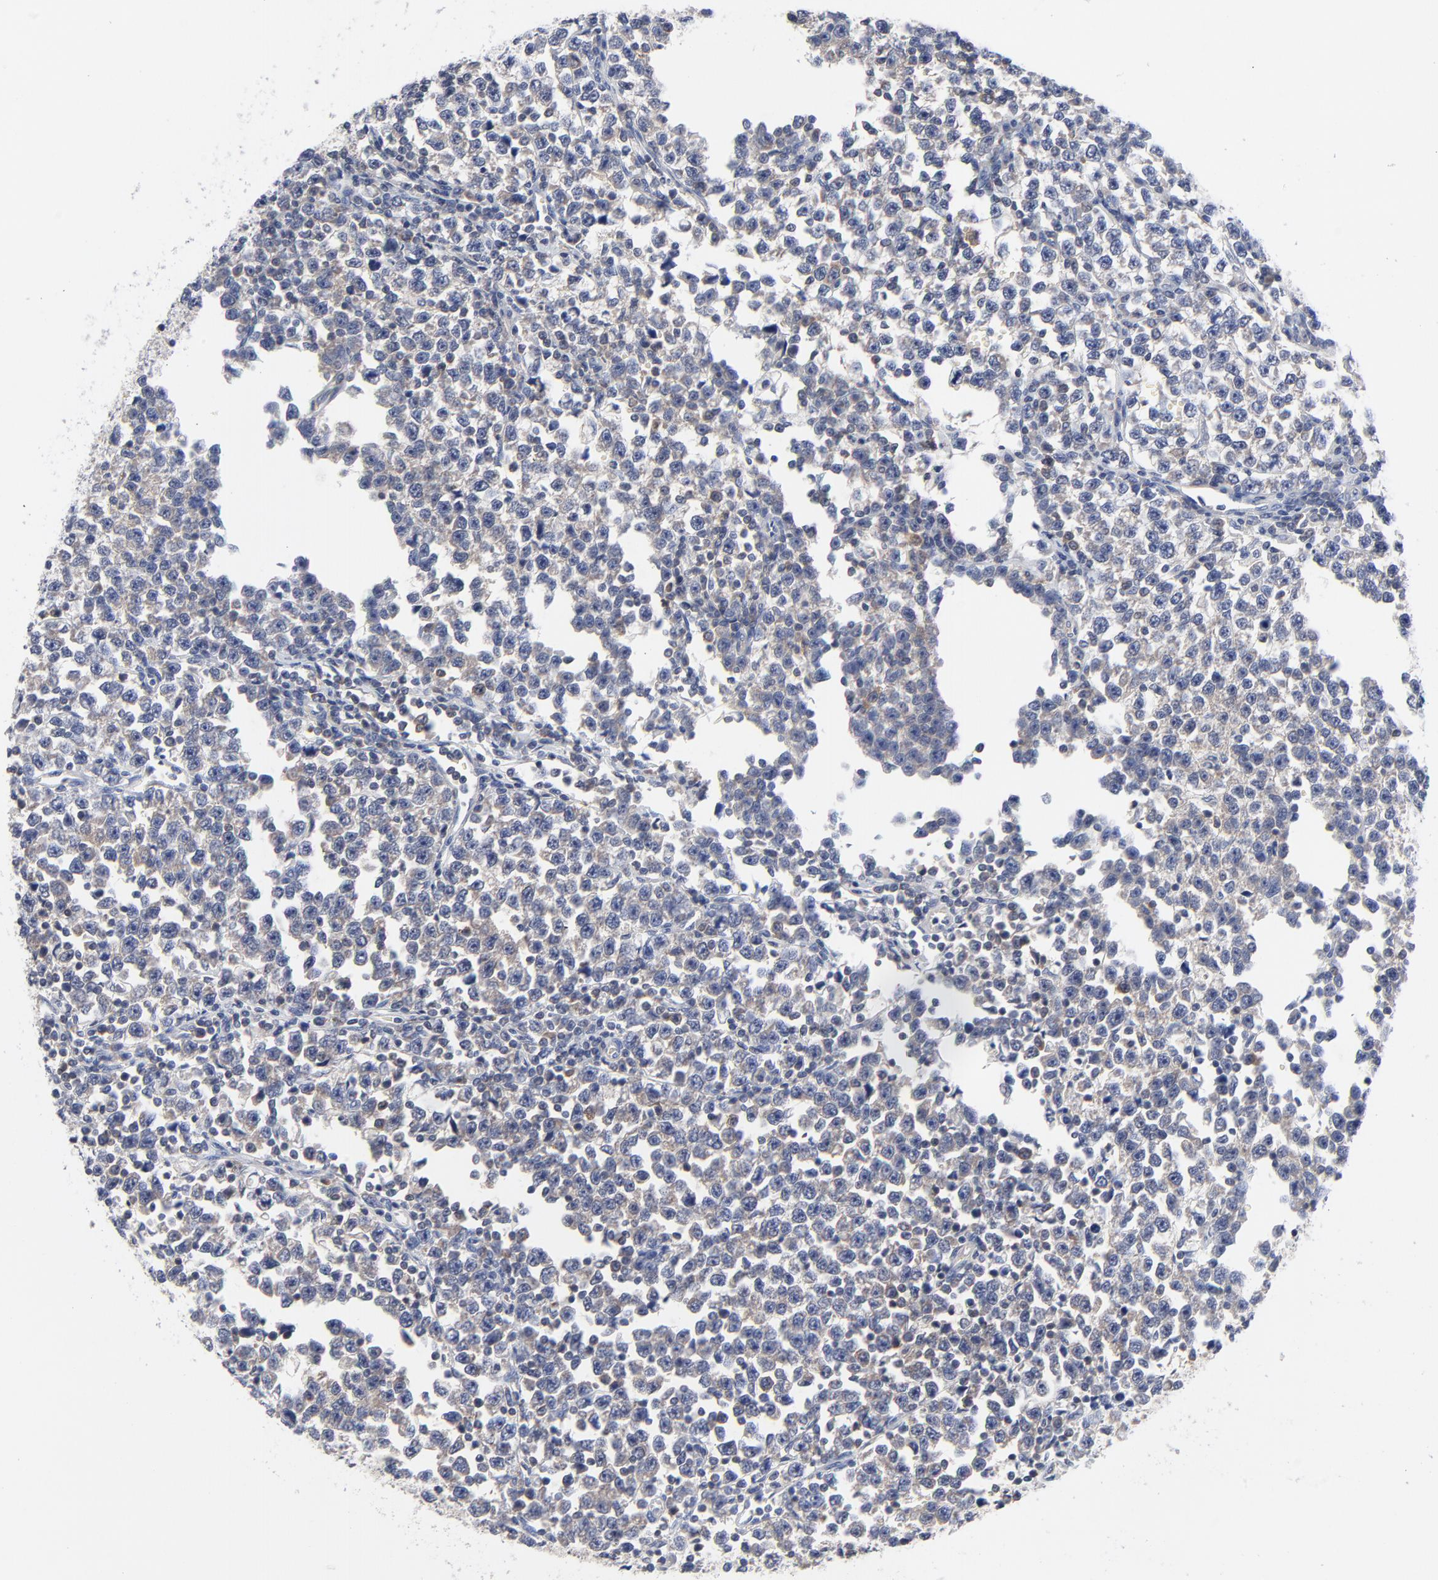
{"staining": {"intensity": "negative", "quantity": "none", "location": "none"}, "tissue": "testis cancer", "cell_type": "Tumor cells", "image_type": "cancer", "snomed": [{"axis": "morphology", "description": "Seminoma, NOS"}, {"axis": "topography", "description": "Testis"}], "caption": "Immunohistochemical staining of testis cancer shows no significant positivity in tumor cells.", "gene": "CAB39L", "patient": {"sex": "male", "age": 43}}